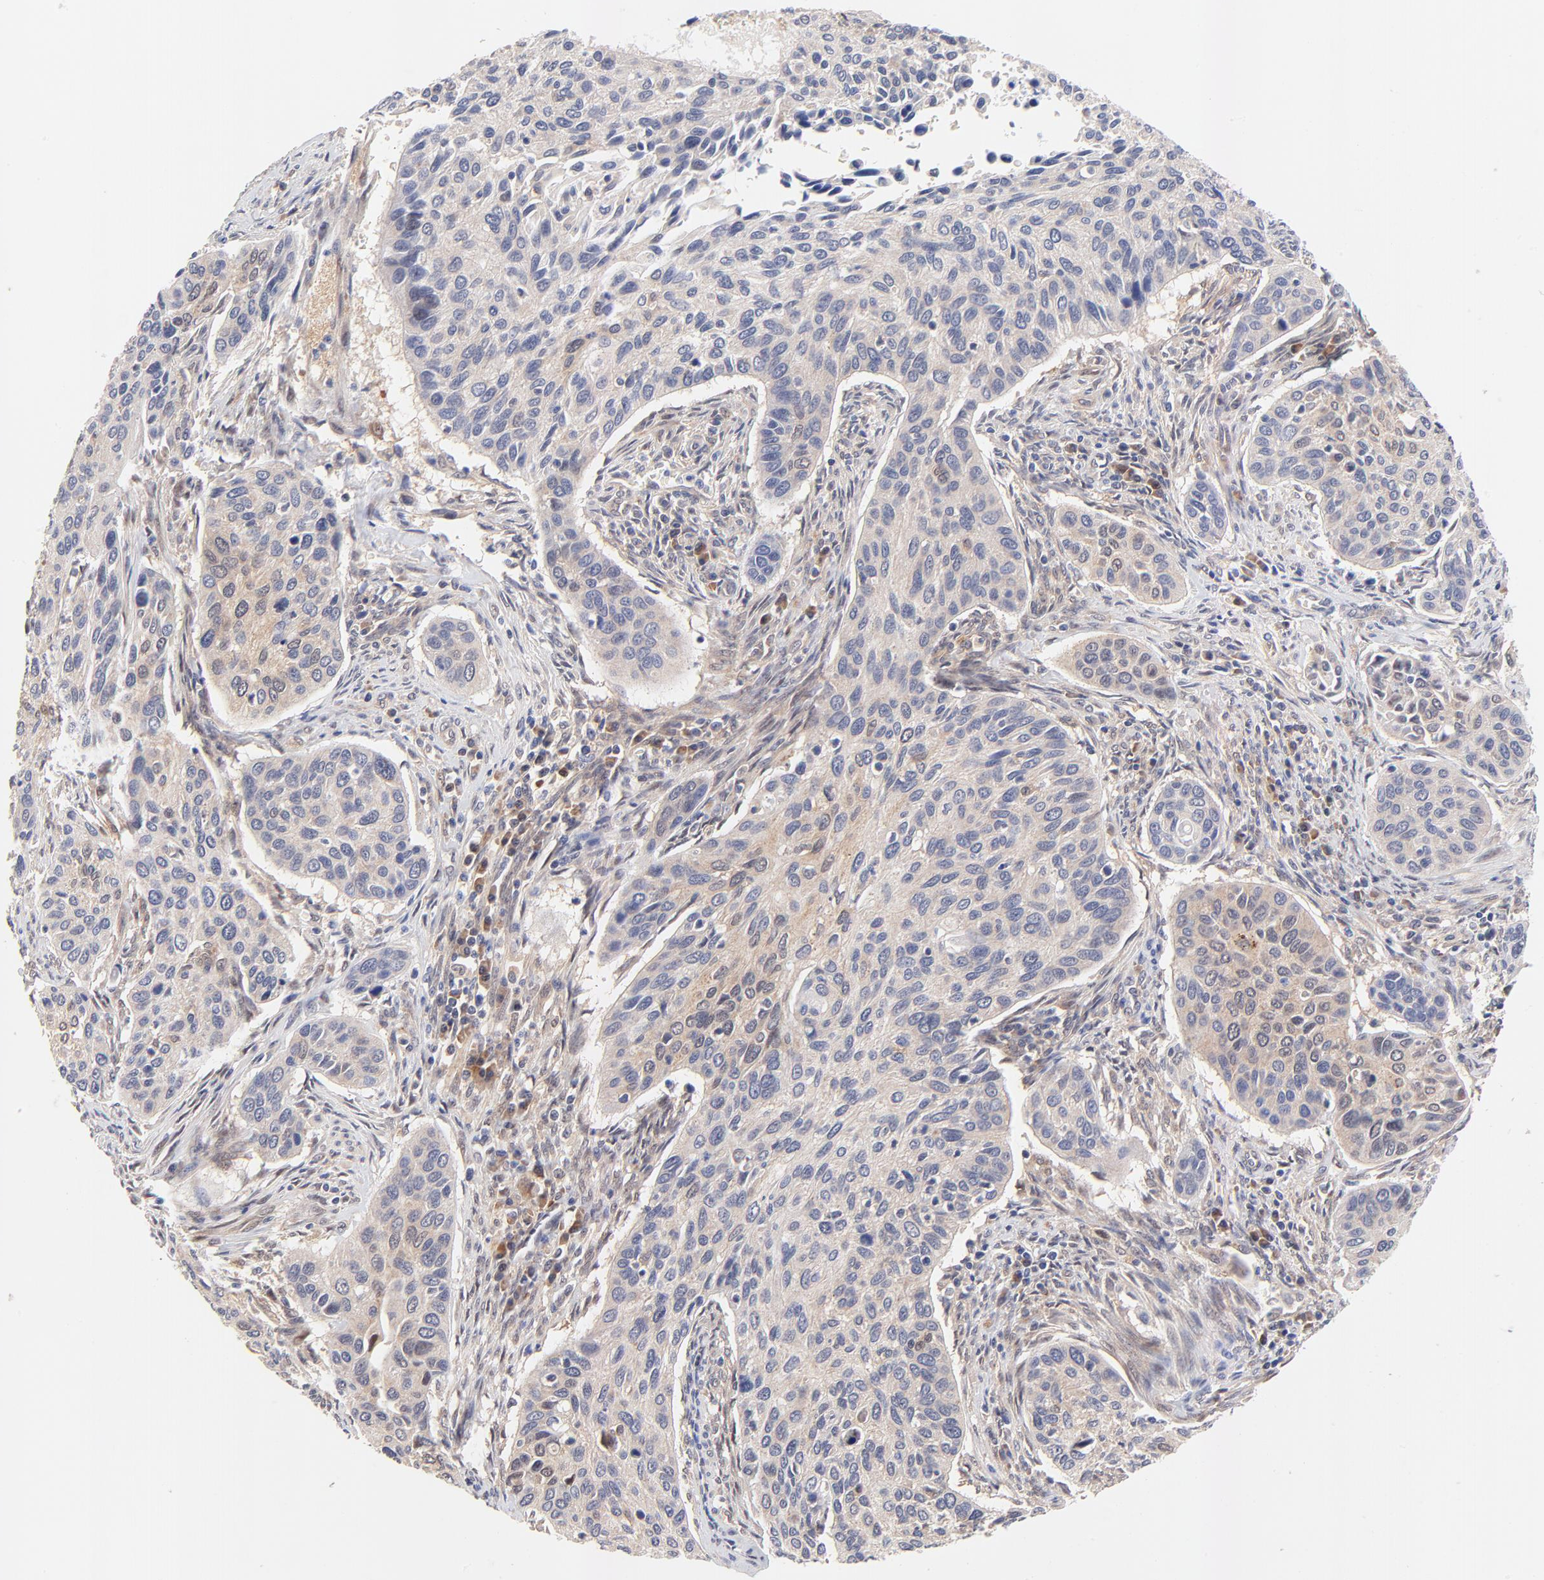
{"staining": {"intensity": "weak", "quantity": ">75%", "location": "cytoplasmic/membranous"}, "tissue": "cervical cancer", "cell_type": "Tumor cells", "image_type": "cancer", "snomed": [{"axis": "morphology", "description": "Squamous cell carcinoma, NOS"}, {"axis": "topography", "description": "Cervix"}], "caption": "Weak cytoplasmic/membranous positivity for a protein is identified in about >75% of tumor cells of cervical cancer using IHC.", "gene": "TXNL1", "patient": {"sex": "female", "age": 57}}